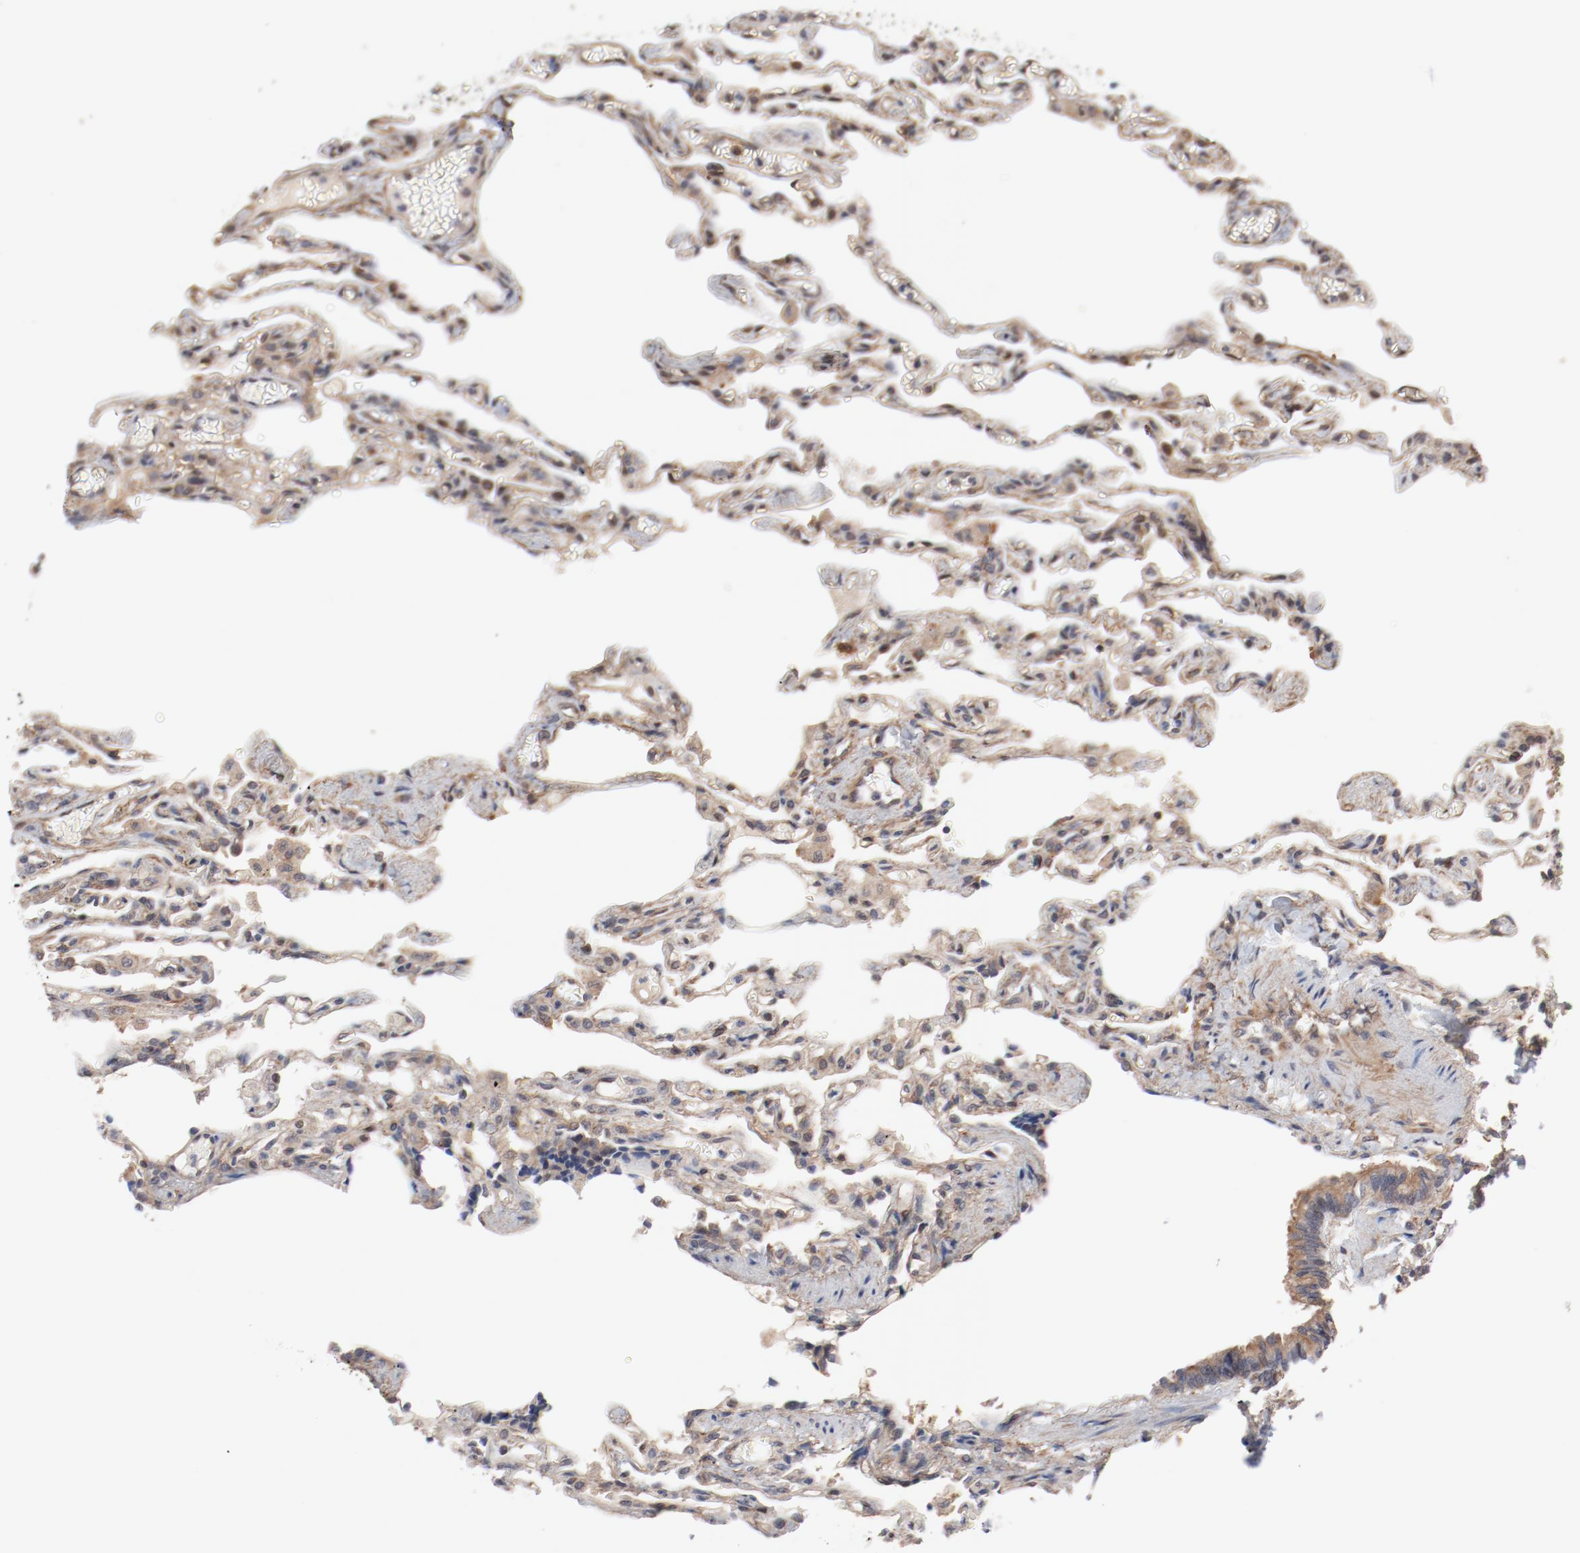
{"staining": {"intensity": "negative", "quantity": "none", "location": "none"}, "tissue": "lung", "cell_type": "Alveolar cells", "image_type": "normal", "snomed": [{"axis": "morphology", "description": "Normal tissue, NOS"}, {"axis": "topography", "description": "Lung"}], "caption": "High power microscopy histopathology image of an immunohistochemistry (IHC) image of normal lung, revealing no significant expression in alveolar cells.", "gene": "PITPNM2", "patient": {"sex": "male", "age": 21}}